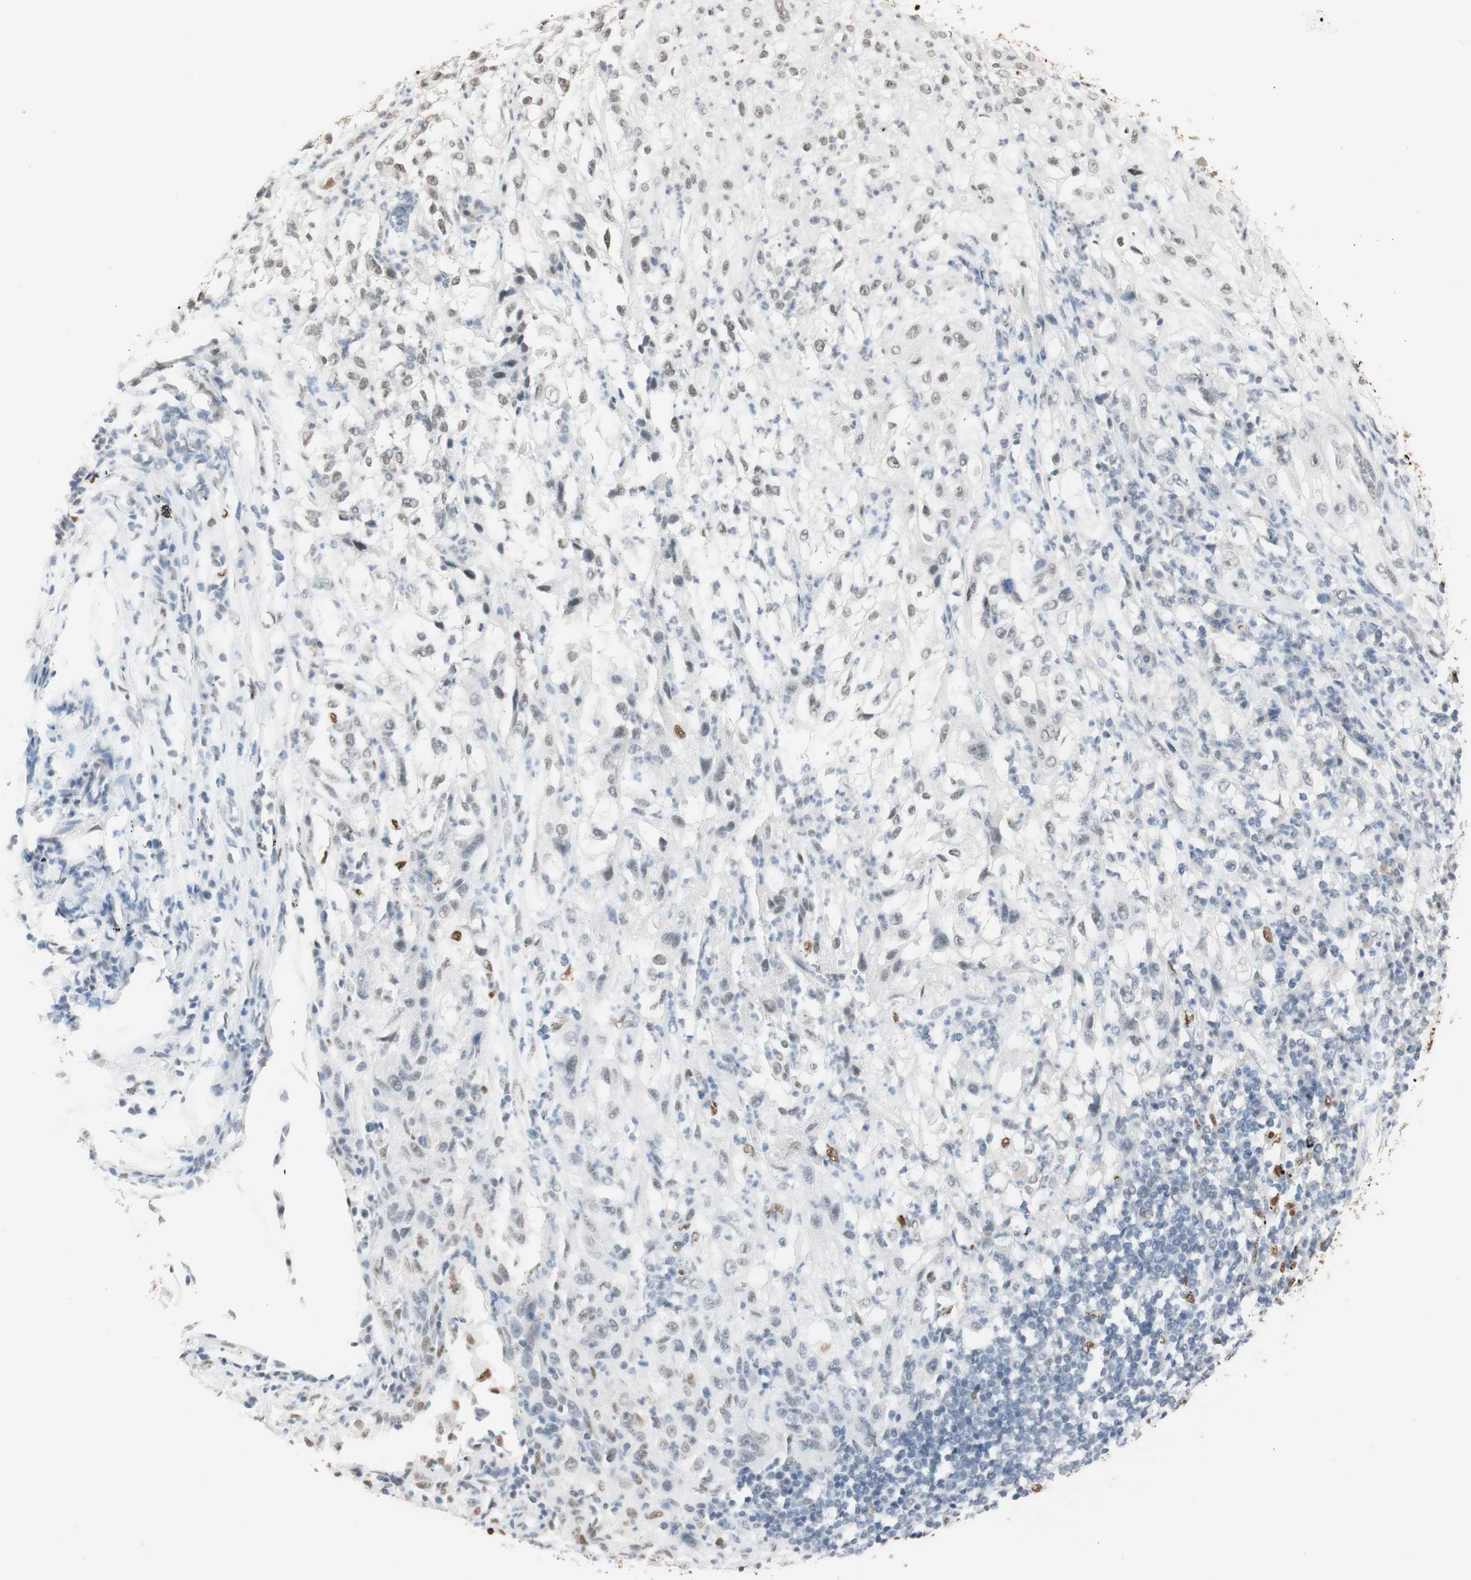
{"staining": {"intensity": "negative", "quantity": "none", "location": "none"}, "tissue": "lung cancer", "cell_type": "Tumor cells", "image_type": "cancer", "snomed": [{"axis": "morphology", "description": "Inflammation, NOS"}, {"axis": "morphology", "description": "Squamous cell carcinoma, NOS"}, {"axis": "topography", "description": "Lymph node"}, {"axis": "topography", "description": "Soft tissue"}, {"axis": "topography", "description": "Lung"}], "caption": "An immunohistochemistry (IHC) photomicrograph of lung cancer (squamous cell carcinoma) is shown. There is no staining in tumor cells of lung cancer (squamous cell carcinoma).", "gene": "HNRNPA2B1", "patient": {"sex": "male", "age": 66}}